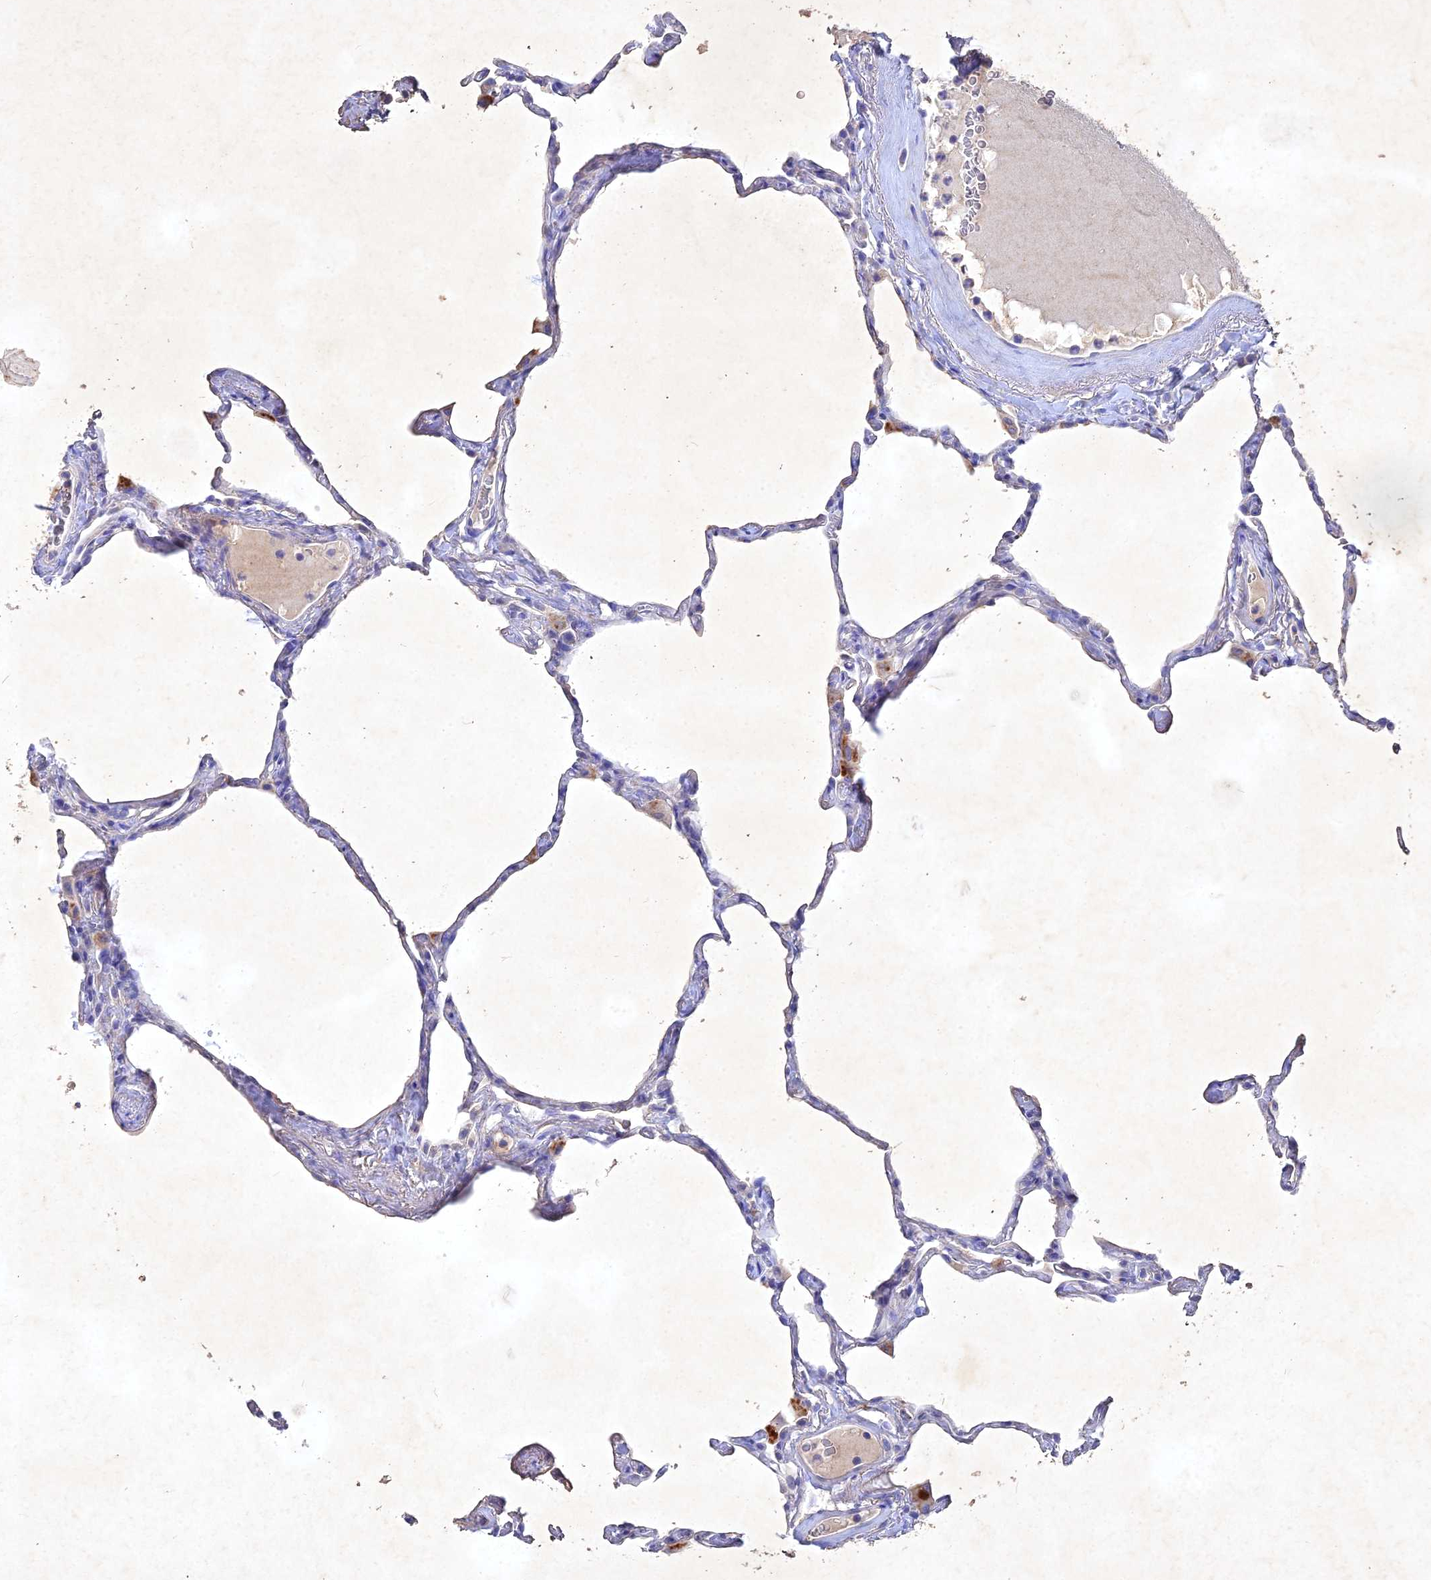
{"staining": {"intensity": "negative", "quantity": "none", "location": "none"}, "tissue": "lung", "cell_type": "Alveolar cells", "image_type": "normal", "snomed": [{"axis": "morphology", "description": "Normal tissue, NOS"}, {"axis": "topography", "description": "Lung"}], "caption": "Normal lung was stained to show a protein in brown. There is no significant expression in alveolar cells. Brightfield microscopy of IHC stained with DAB (3,3'-diaminobenzidine) (brown) and hematoxylin (blue), captured at high magnification.", "gene": "NDUFV1", "patient": {"sex": "male", "age": 65}}